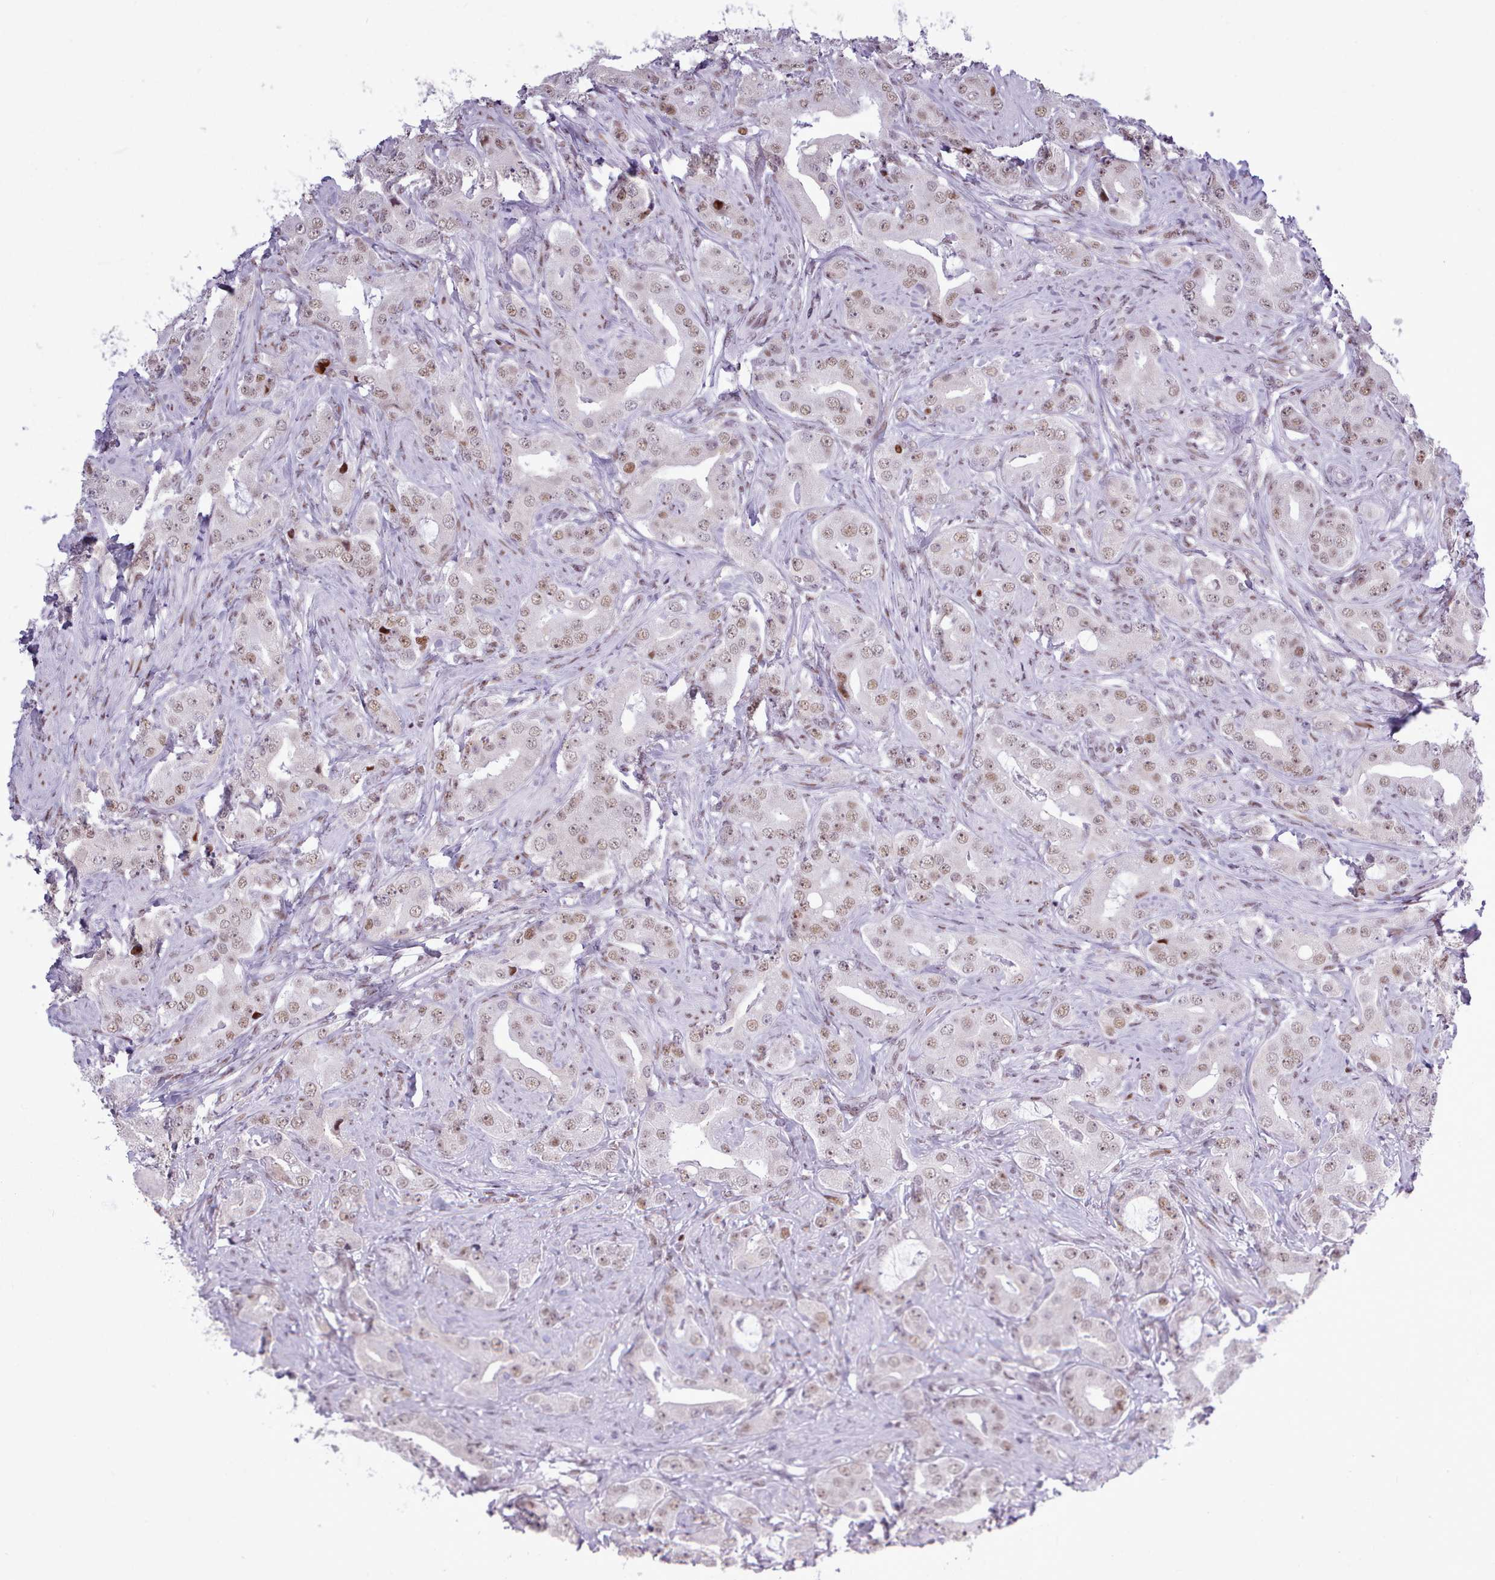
{"staining": {"intensity": "weak", "quantity": ">75%", "location": "nuclear"}, "tissue": "prostate cancer", "cell_type": "Tumor cells", "image_type": "cancer", "snomed": [{"axis": "morphology", "description": "Adenocarcinoma, High grade"}, {"axis": "topography", "description": "Prostate"}], "caption": "A brown stain highlights weak nuclear staining of a protein in adenocarcinoma (high-grade) (prostate) tumor cells. (brown staining indicates protein expression, while blue staining denotes nuclei).", "gene": "SRSF4", "patient": {"sex": "male", "age": 63}}